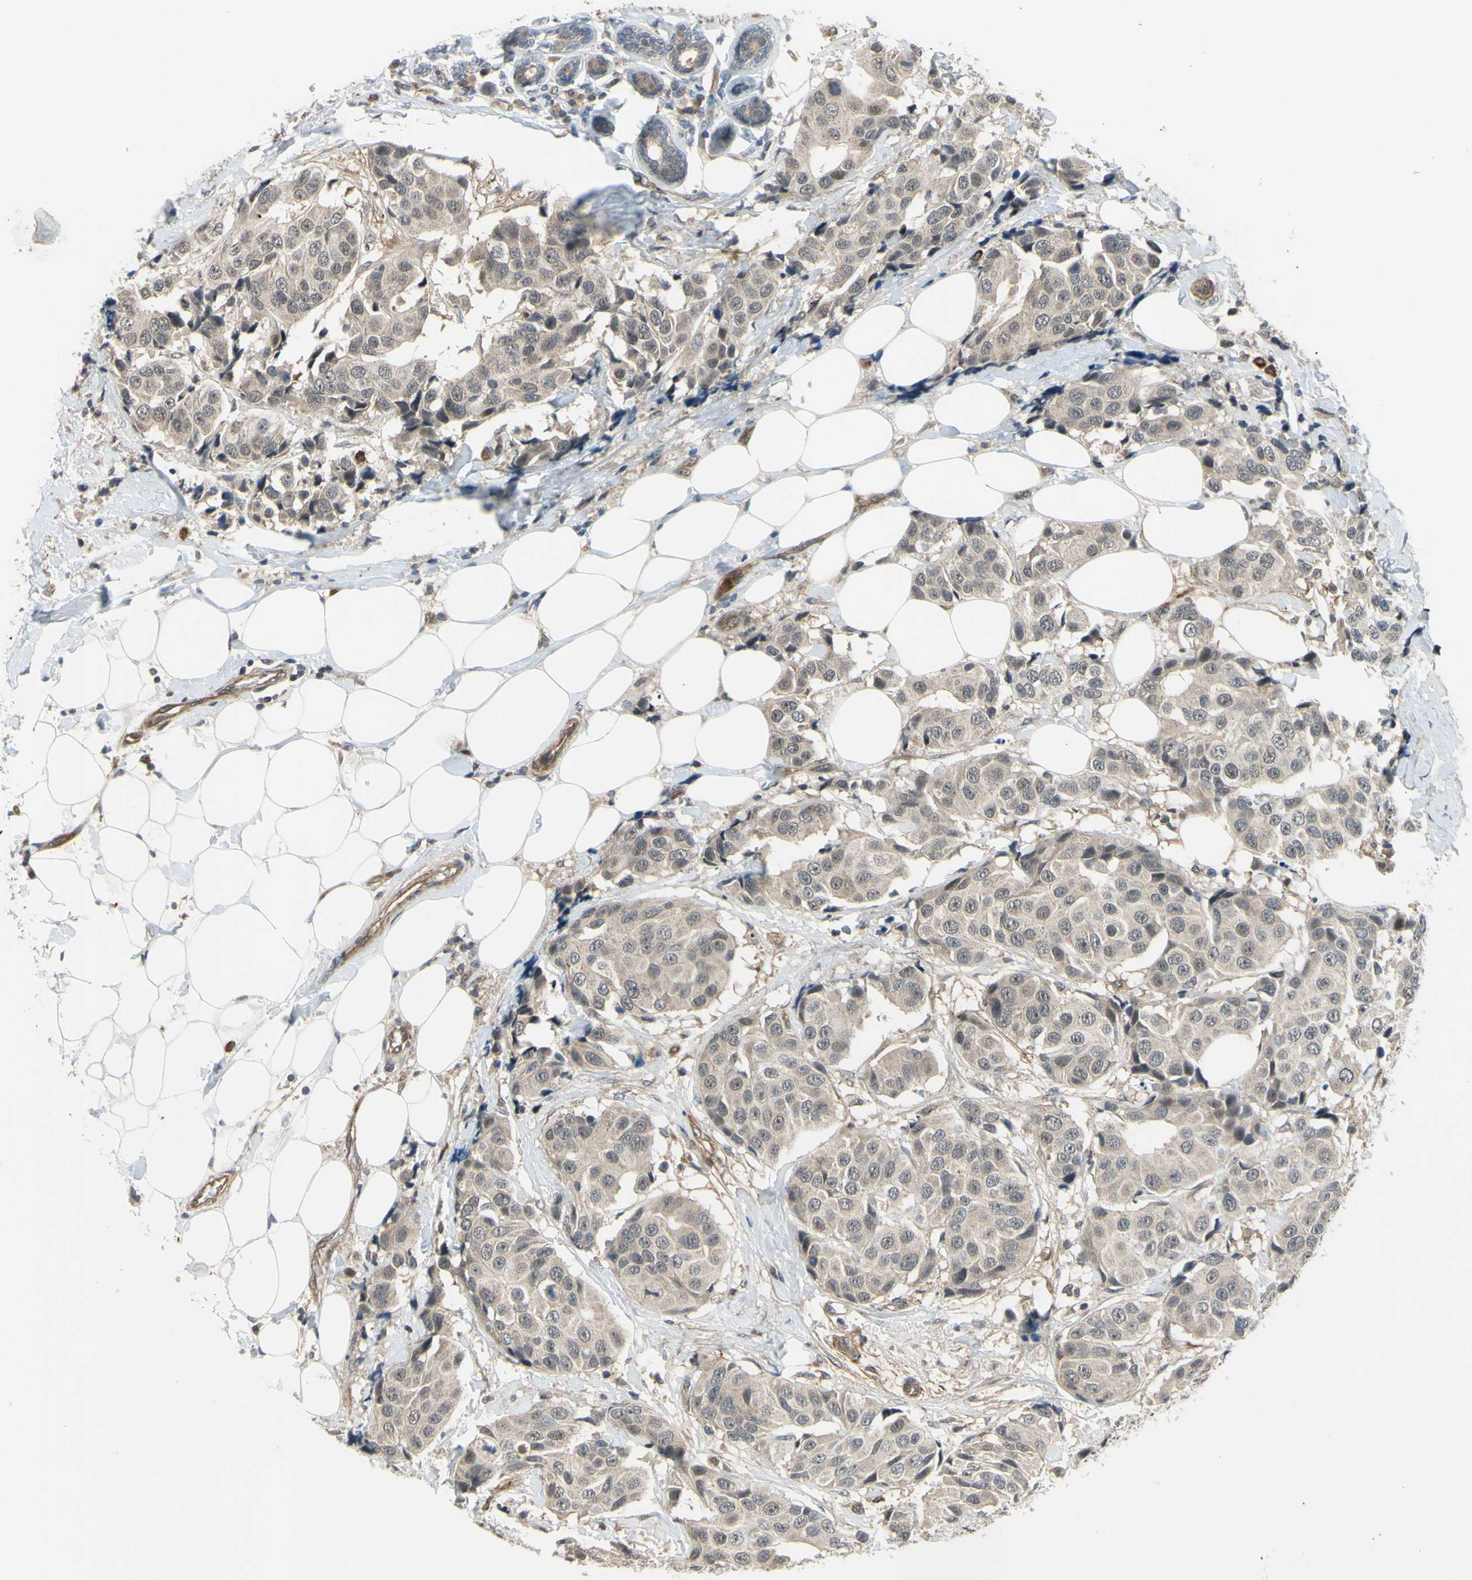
{"staining": {"intensity": "weak", "quantity": ">75%", "location": "cytoplasmic/membranous"}, "tissue": "breast cancer", "cell_type": "Tumor cells", "image_type": "cancer", "snomed": [{"axis": "morphology", "description": "Normal tissue, NOS"}, {"axis": "morphology", "description": "Duct carcinoma"}, {"axis": "topography", "description": "Breast"}], "caption": "Protein staining reveals weak cytoplasmic/membranous staining in about >75% of tumor cells in intraductal carcinoma (breast). The staining was performed using DAB (3,3'-diaminobenzidine), with brown indicating positive protein expression. Nuclei are stained blue with hematoxylin.", "gene": "COMMD9", "patient": {"sex": "female", "age": 39}}